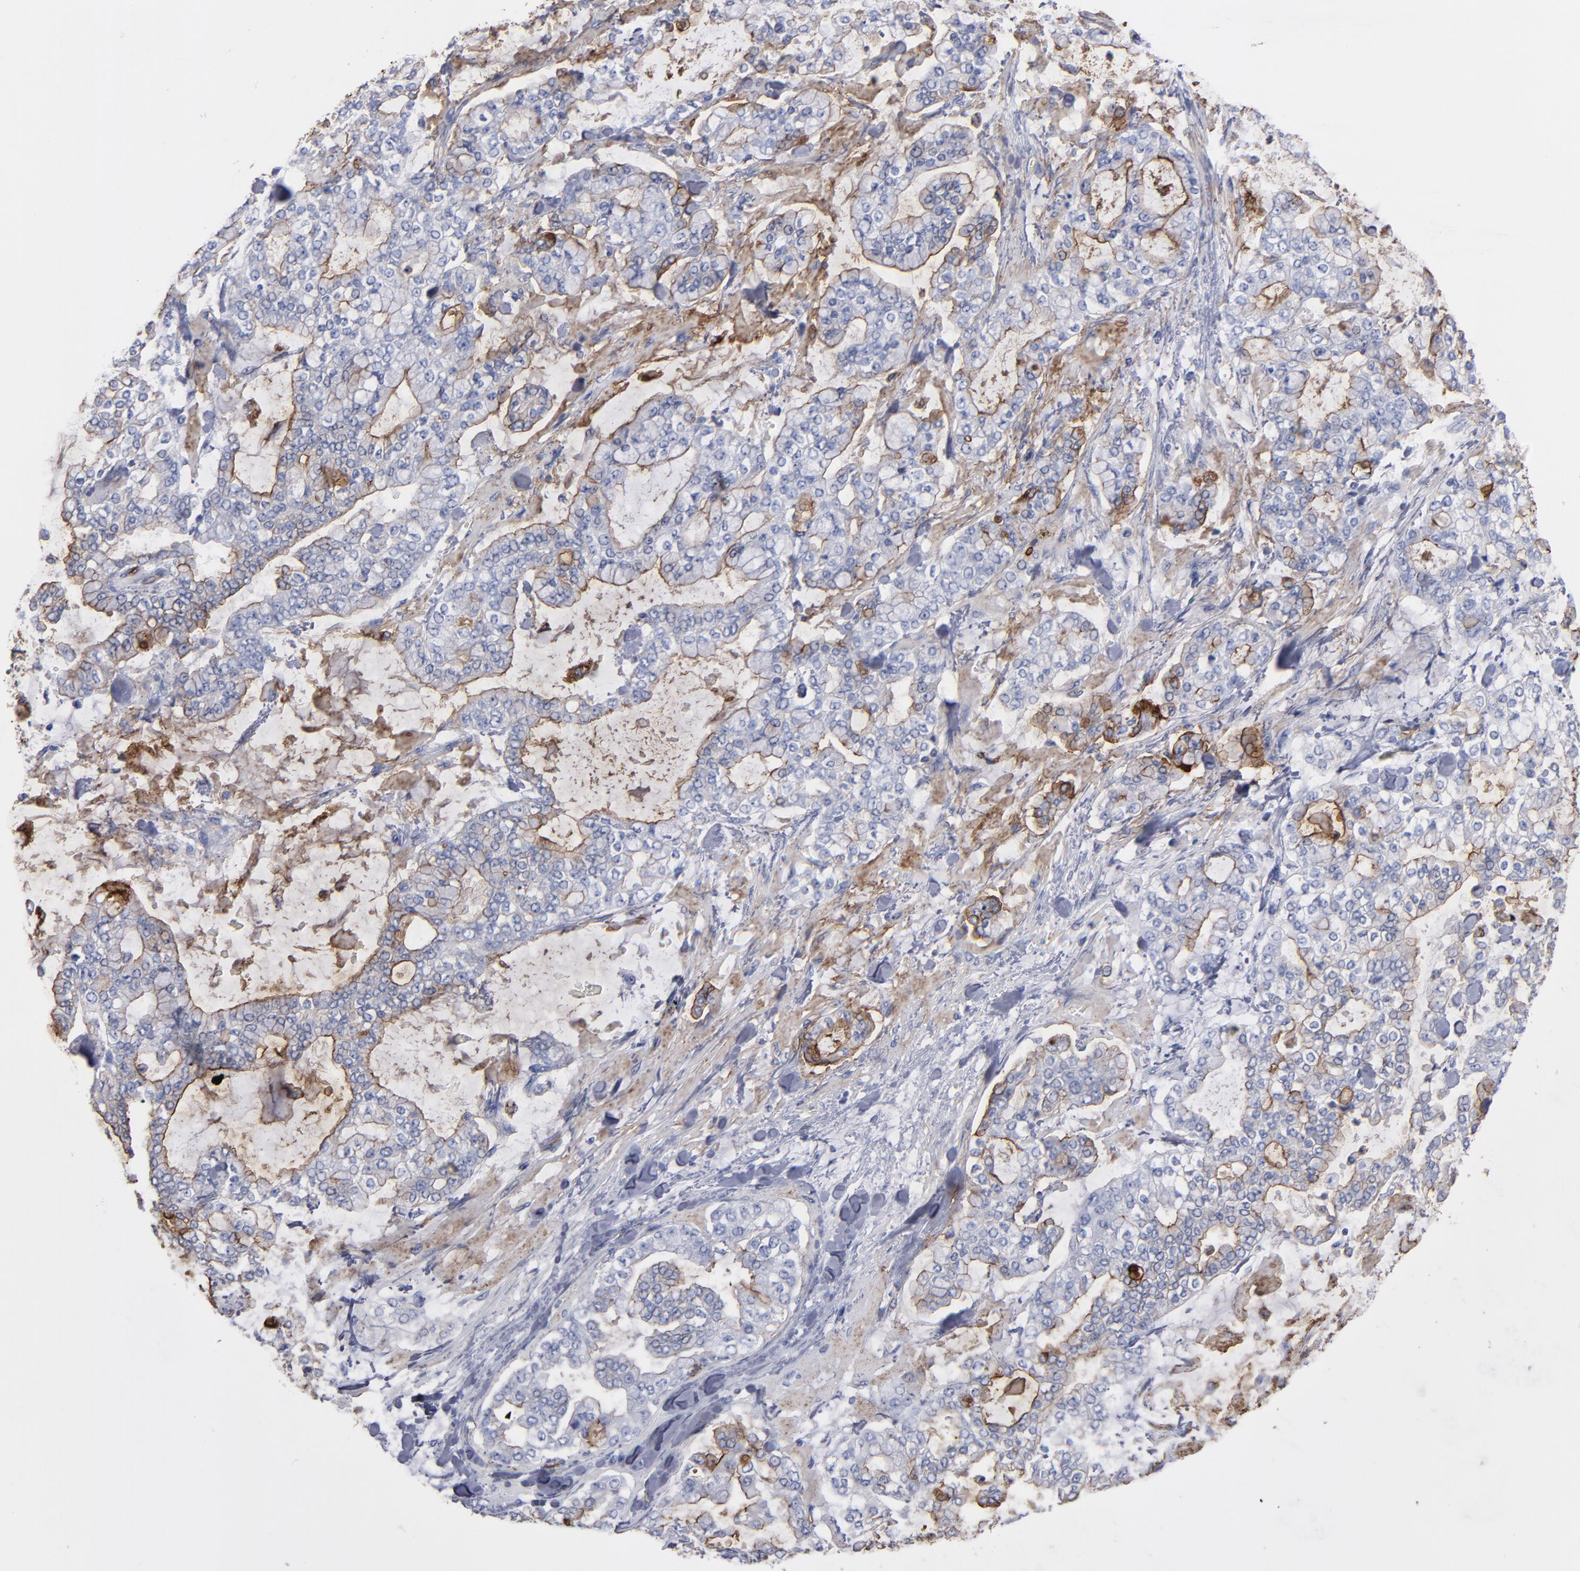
{"staining": {"intensity": "weak", "quantity": "<25%", "location": "cytoplasmic/membranous"}, "tissue": "stomach cancer", "cell_type": "Tumor cells", "image_type": "cancer", "snomed": [{"axis": "morphology", "description": "Normal tissue, NOS"}, {"axis": "morphology", "description": "Adenocarcinoma, NOS"}, {"axis": "topography", "description": "Stomach, upper"}, {"axis": "topography", "description": "Stomach"}], "caption": "IHC of human stomach cancer exhibits no positivity in tumor cells. Nuclei are stained in blue.", "gene": "TM4SF1", "patient": {"sex": "male", "age": 76}}